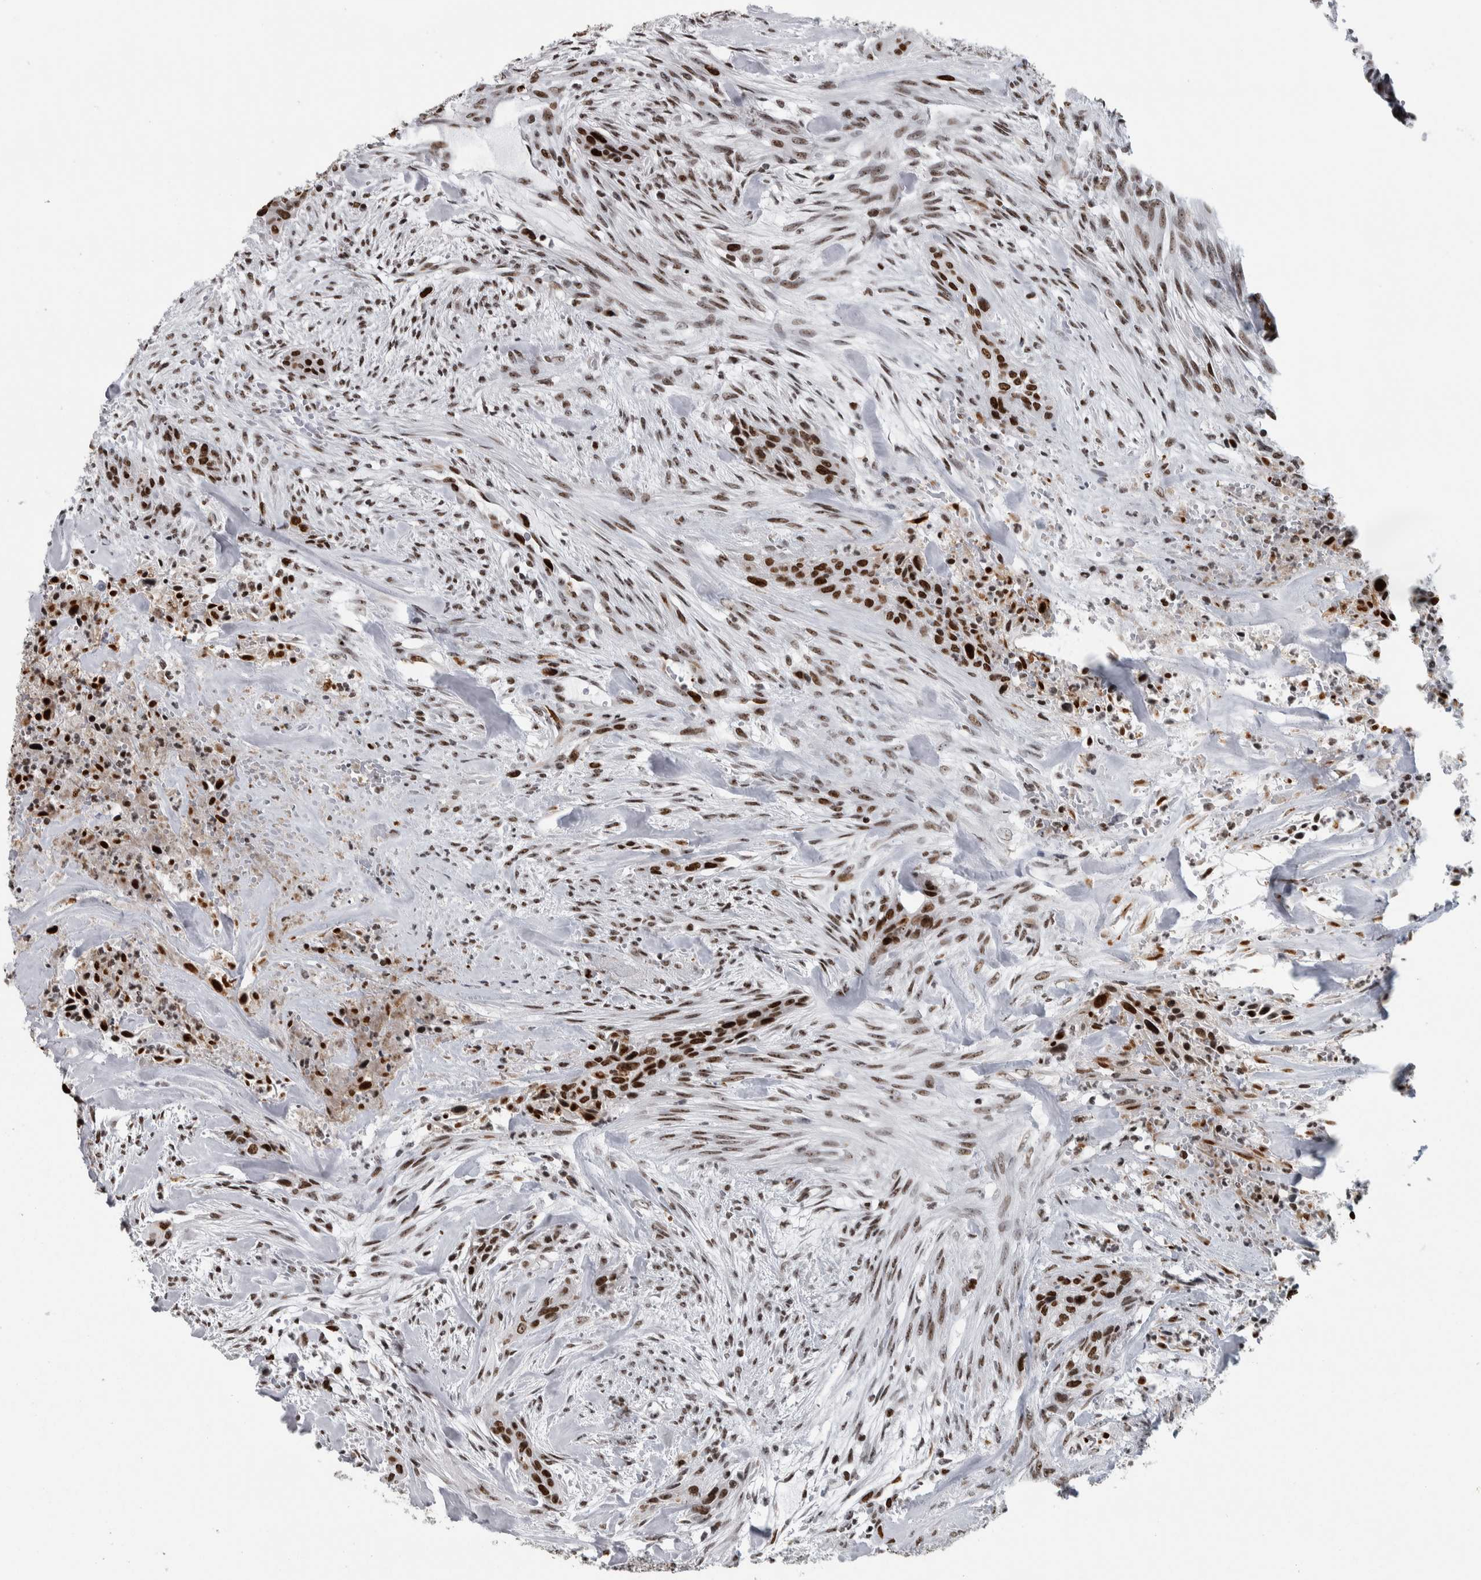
{"staining": {"intensity": "strong", "quantity": ">75%", "location": "nuclear"}, "tissue": "urothelial cancer", "cell_type": "Tumor cells", "image_type": "cancer", "snomed": [{"axis": "morphology", "description": "Urothelial carcinoma, High grade"}, {"axis": "topography", "description": "Urinary bladder"}], "caption": "The image demonstrates a brown stain indicating the presence of a protein in the nuclear of tumor cells in urothelial carcinoma (high-grade).", "gene": "TOP2B", "patient": {"sex": "male", "age": 35}}